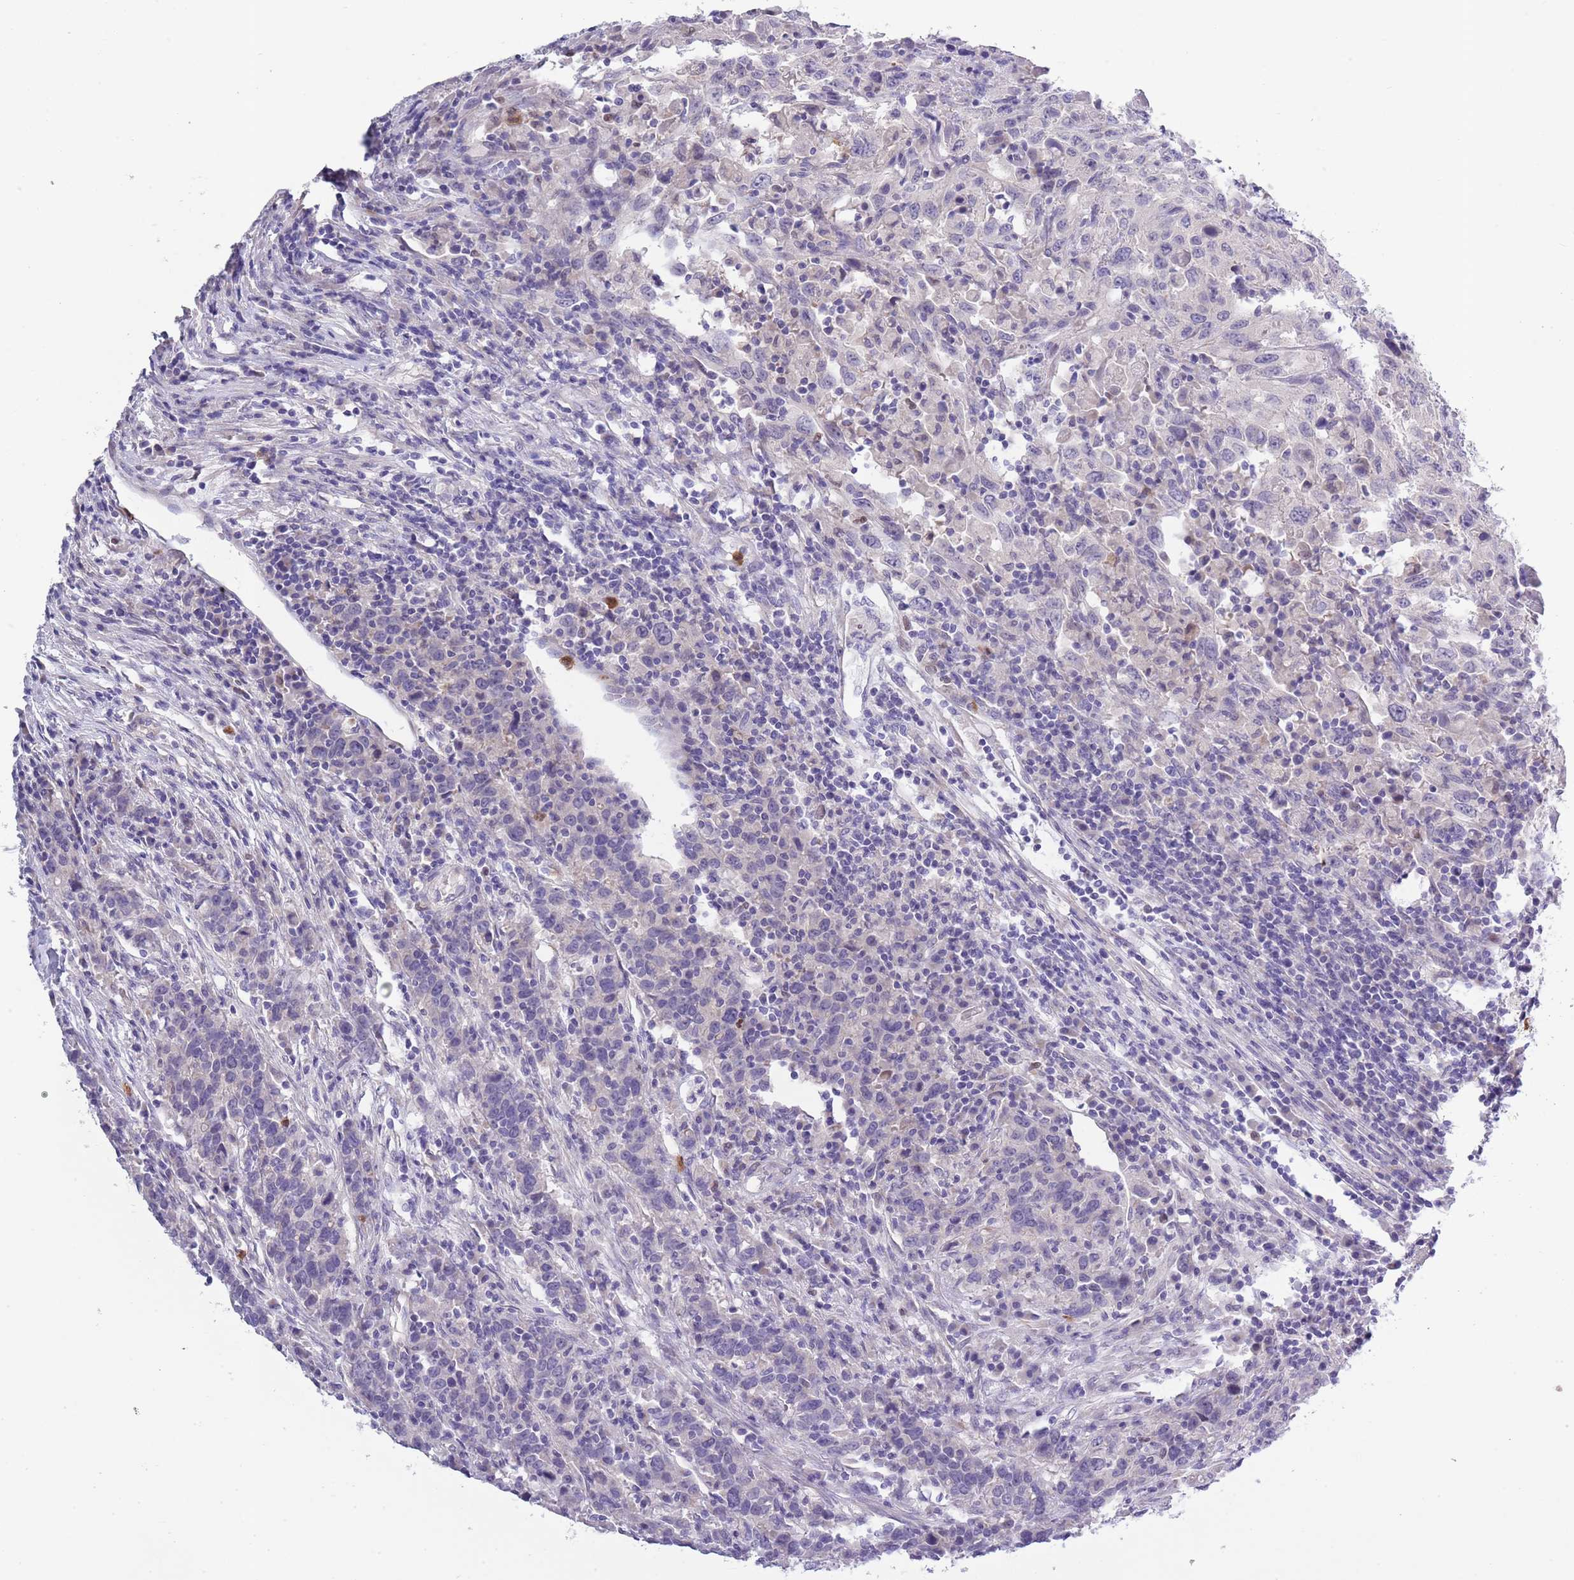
{"staining": {"intensity": "negative", "quantity": "none", "location": "none"}, "tissue": "urothelial cancer", "cell_type": "Tumor cells", "image_type": "cancer", "snomed": [{"axis": "morphology", "description": "Urothelial carcinoma, High grade"}, {"axis": "topography", "description": "Urinary bladder"}], "caption": "Immunohistochemistry photomicrograph of neoplastic tissue: human urothelial cancer stained with DAB exhibits no significant protein positivity in tumor cells.", "gene": "ZFP2", "patient": {"sex": "male", "age": 61}}